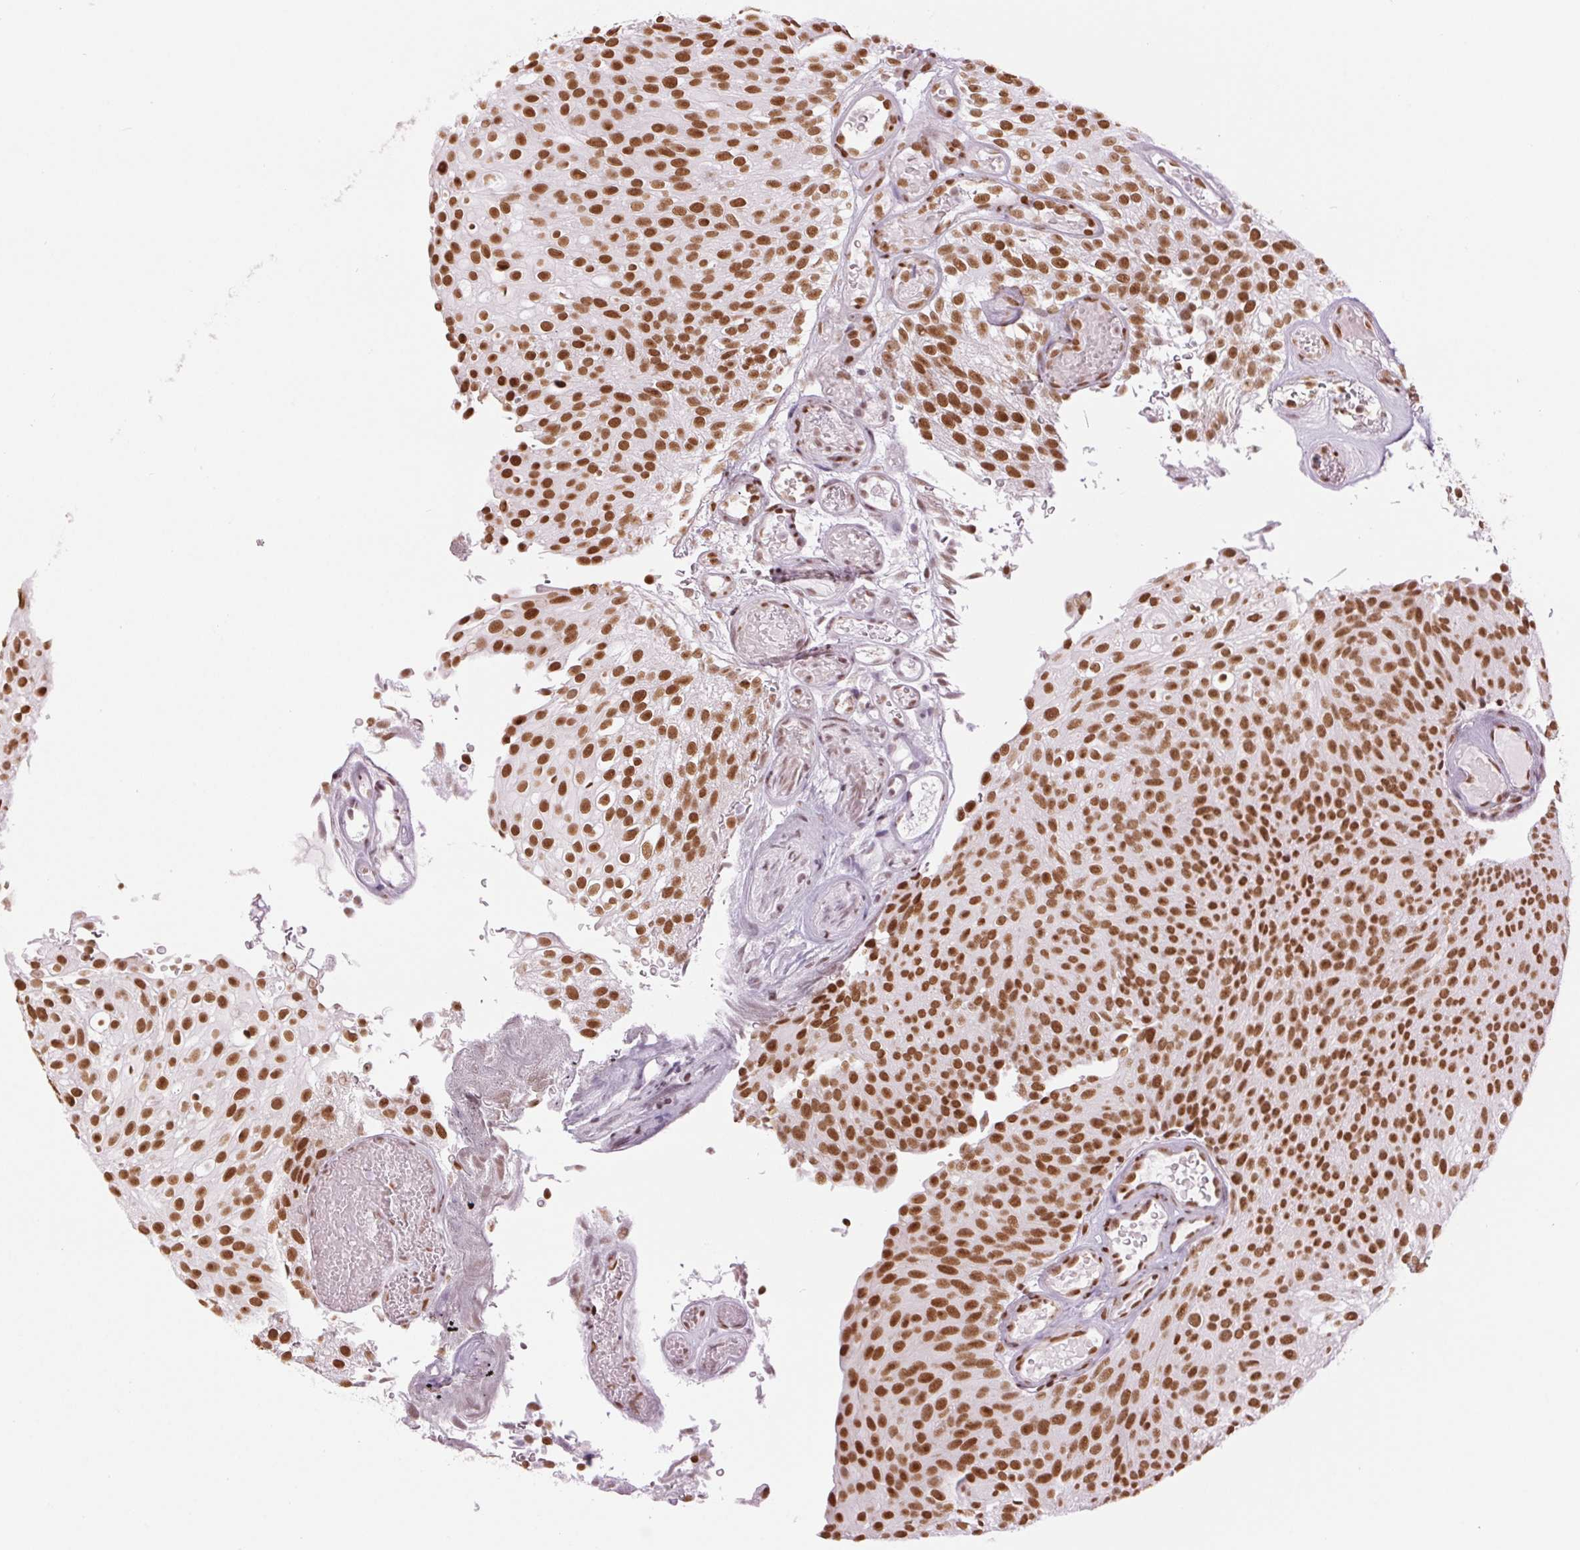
{"staining": {"intensity": "strong", "quantity": ">75%", "location": "nuclear"}, "tissue": "urothelial cancer", "cell_type": "Tumor cells", "image_type": "cancer", "snomed": [{"axis": "morphology", "description": "Urothelial carcinoma, Low grade"}, {"axis": "topography", "description": "Urinary bladder"}], "caption": "The photomicrograph shows a brown stain indicating the presence of a protein in the nuclear of tumor cells in urothelial cancer.", "gene": "ZFR2", "patient": {"sex": "male", "age": 78}}